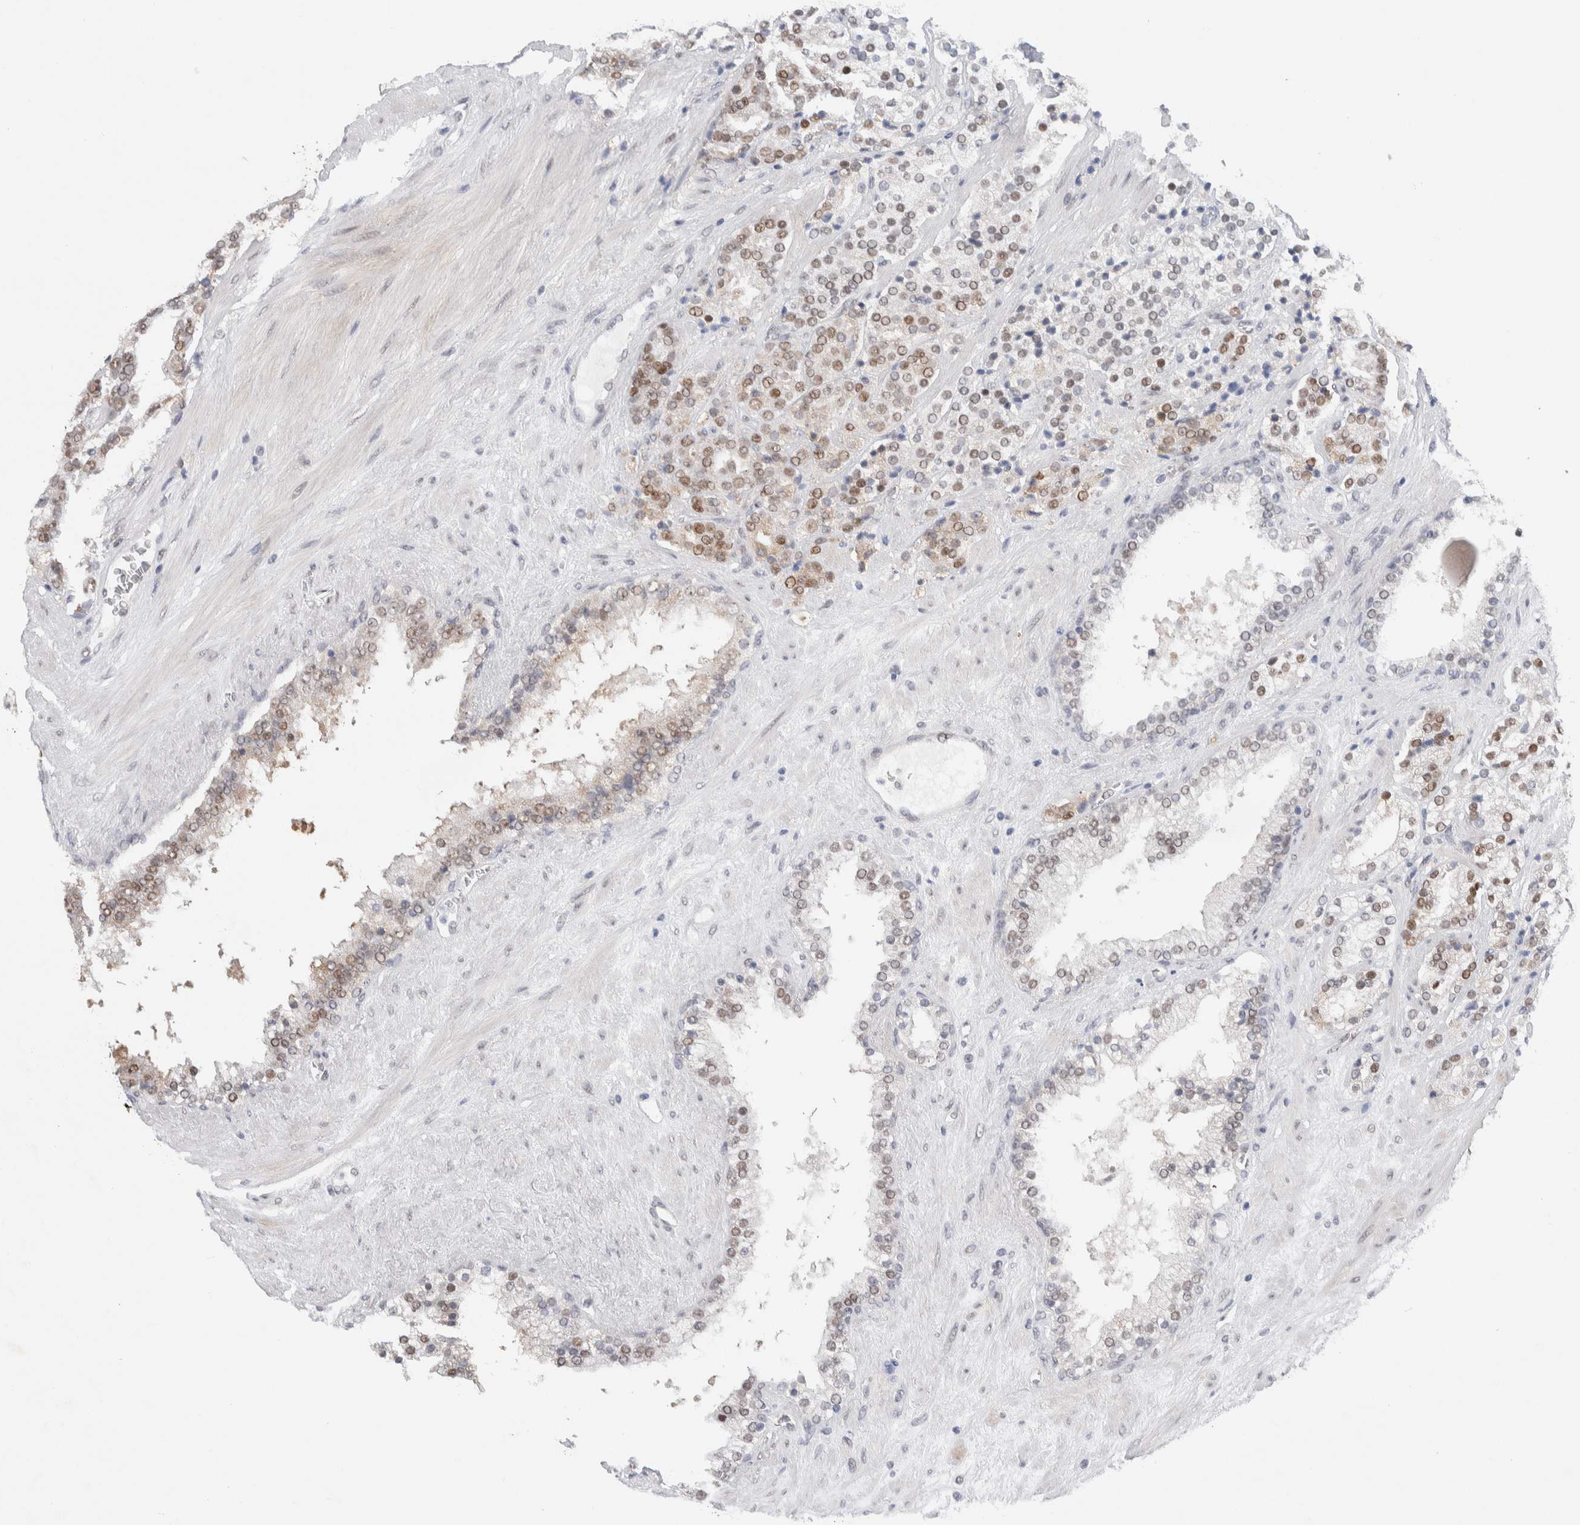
{"staining": {"intensity": "moderate", "quantity": "25%-75%", "location": "nuclear"}, "tissue": "prostate cancer", "cell_type": "Tumor cells", "image_type": "cancer", "snomed": [{"axis": "morphology", "description": "Adenocarcinoma, High grade"}, {"axis": "topography", "description": "Prostate"}], "caption": "Moderate nuclear protein staining is appreciated in about 25%-75% of tumor cells in prostate adenocarcinoma (high-grade). Nuclei are stained in blue.", "gene": "PRMT1", "patient": {"sex": "male", "age": 71}}